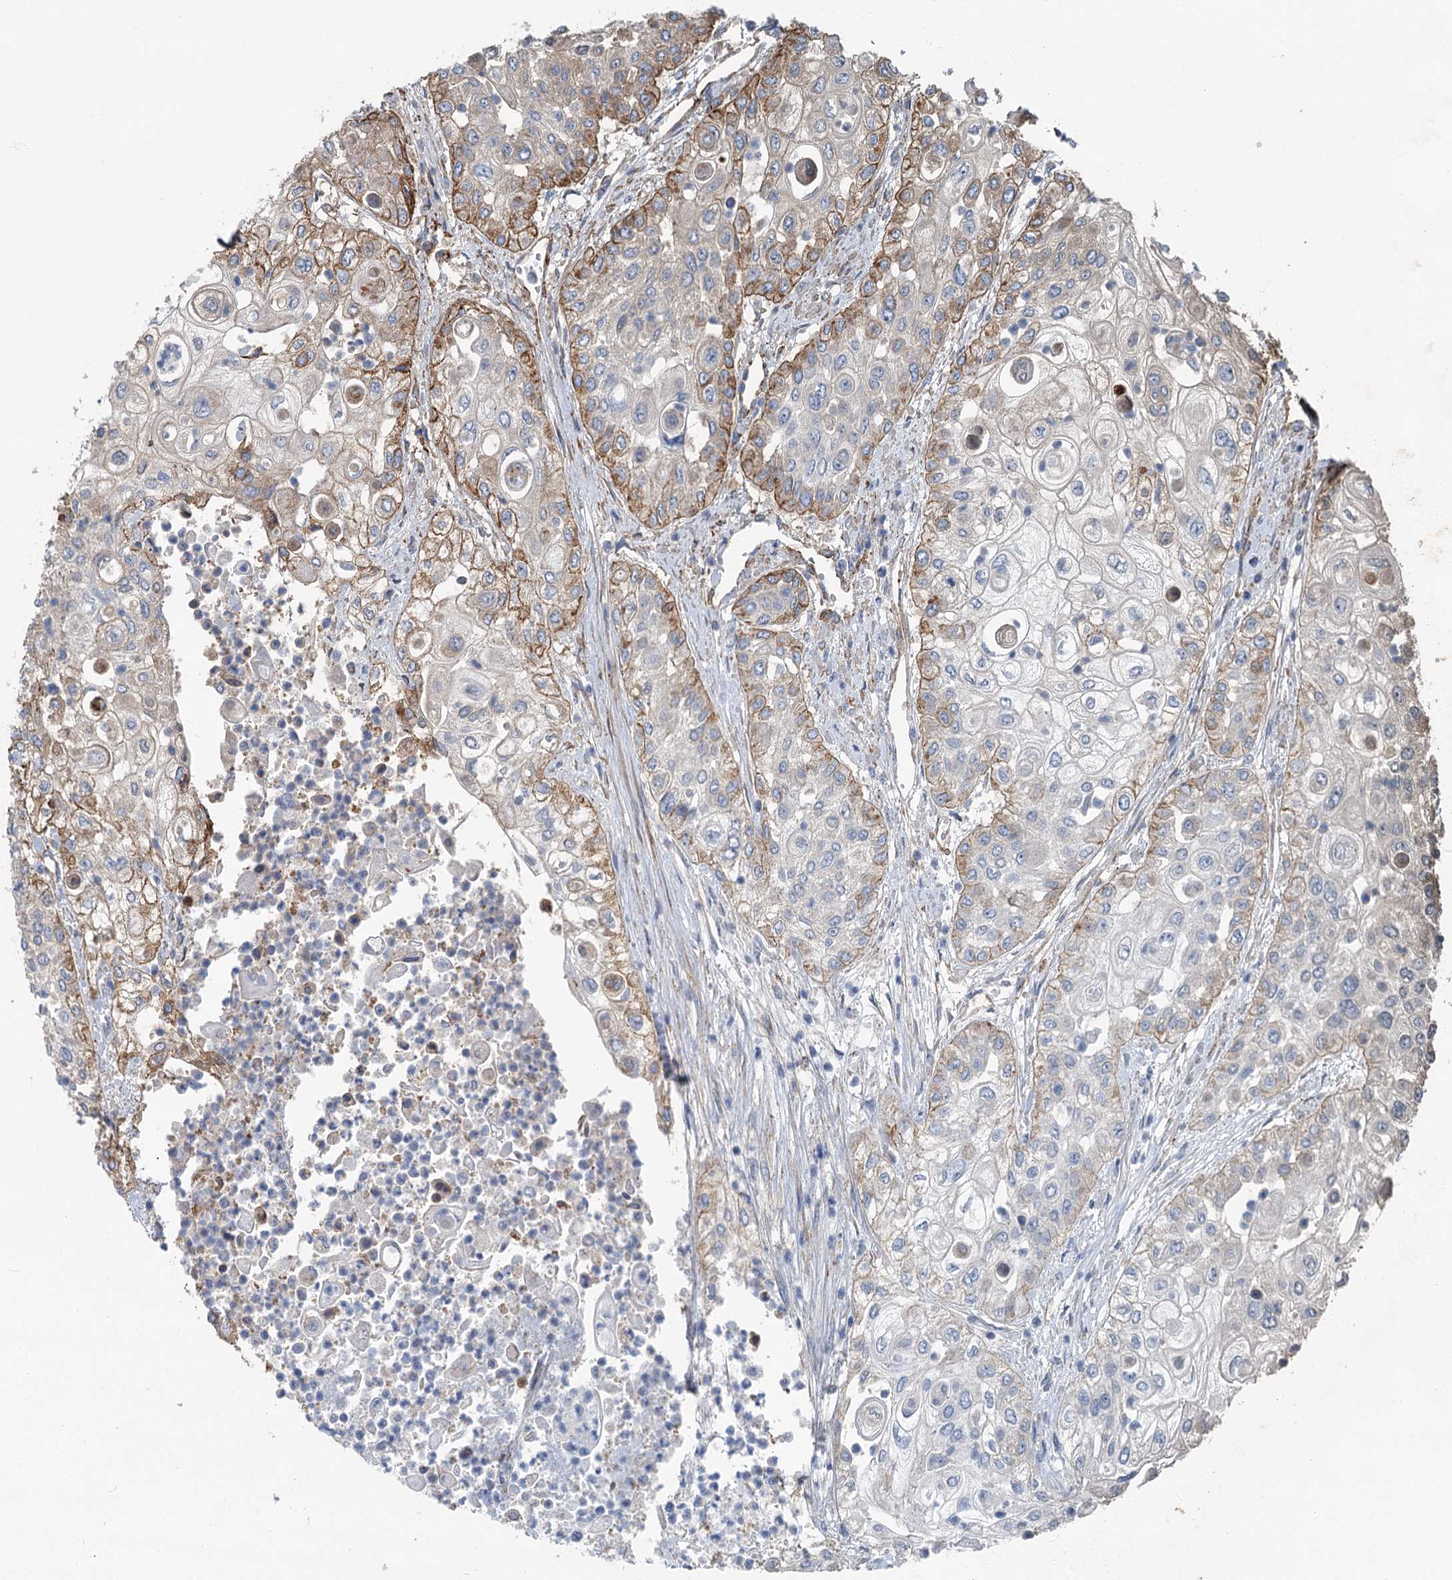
{"staining": {"intensity": "moderate", "quantity": "<25%", "location": "cytoplasmic/membranous"}, "tissue": "urothelial cancer", "cell_type": "Tumor cells", "image_type": "cancer", "snomed": [{"axis": "morphology", "description": "Urothelial carcinoma, High grade"}, {"axis": "topography", "description": "Urinary bladder"}], "caption": "Urothelial carcinoma (high-grade) stained with a protein marker reveals moderate staining in tumor cells.", "gene": "IQSEC1", "patient": {"sex": "female", "age": 79}}